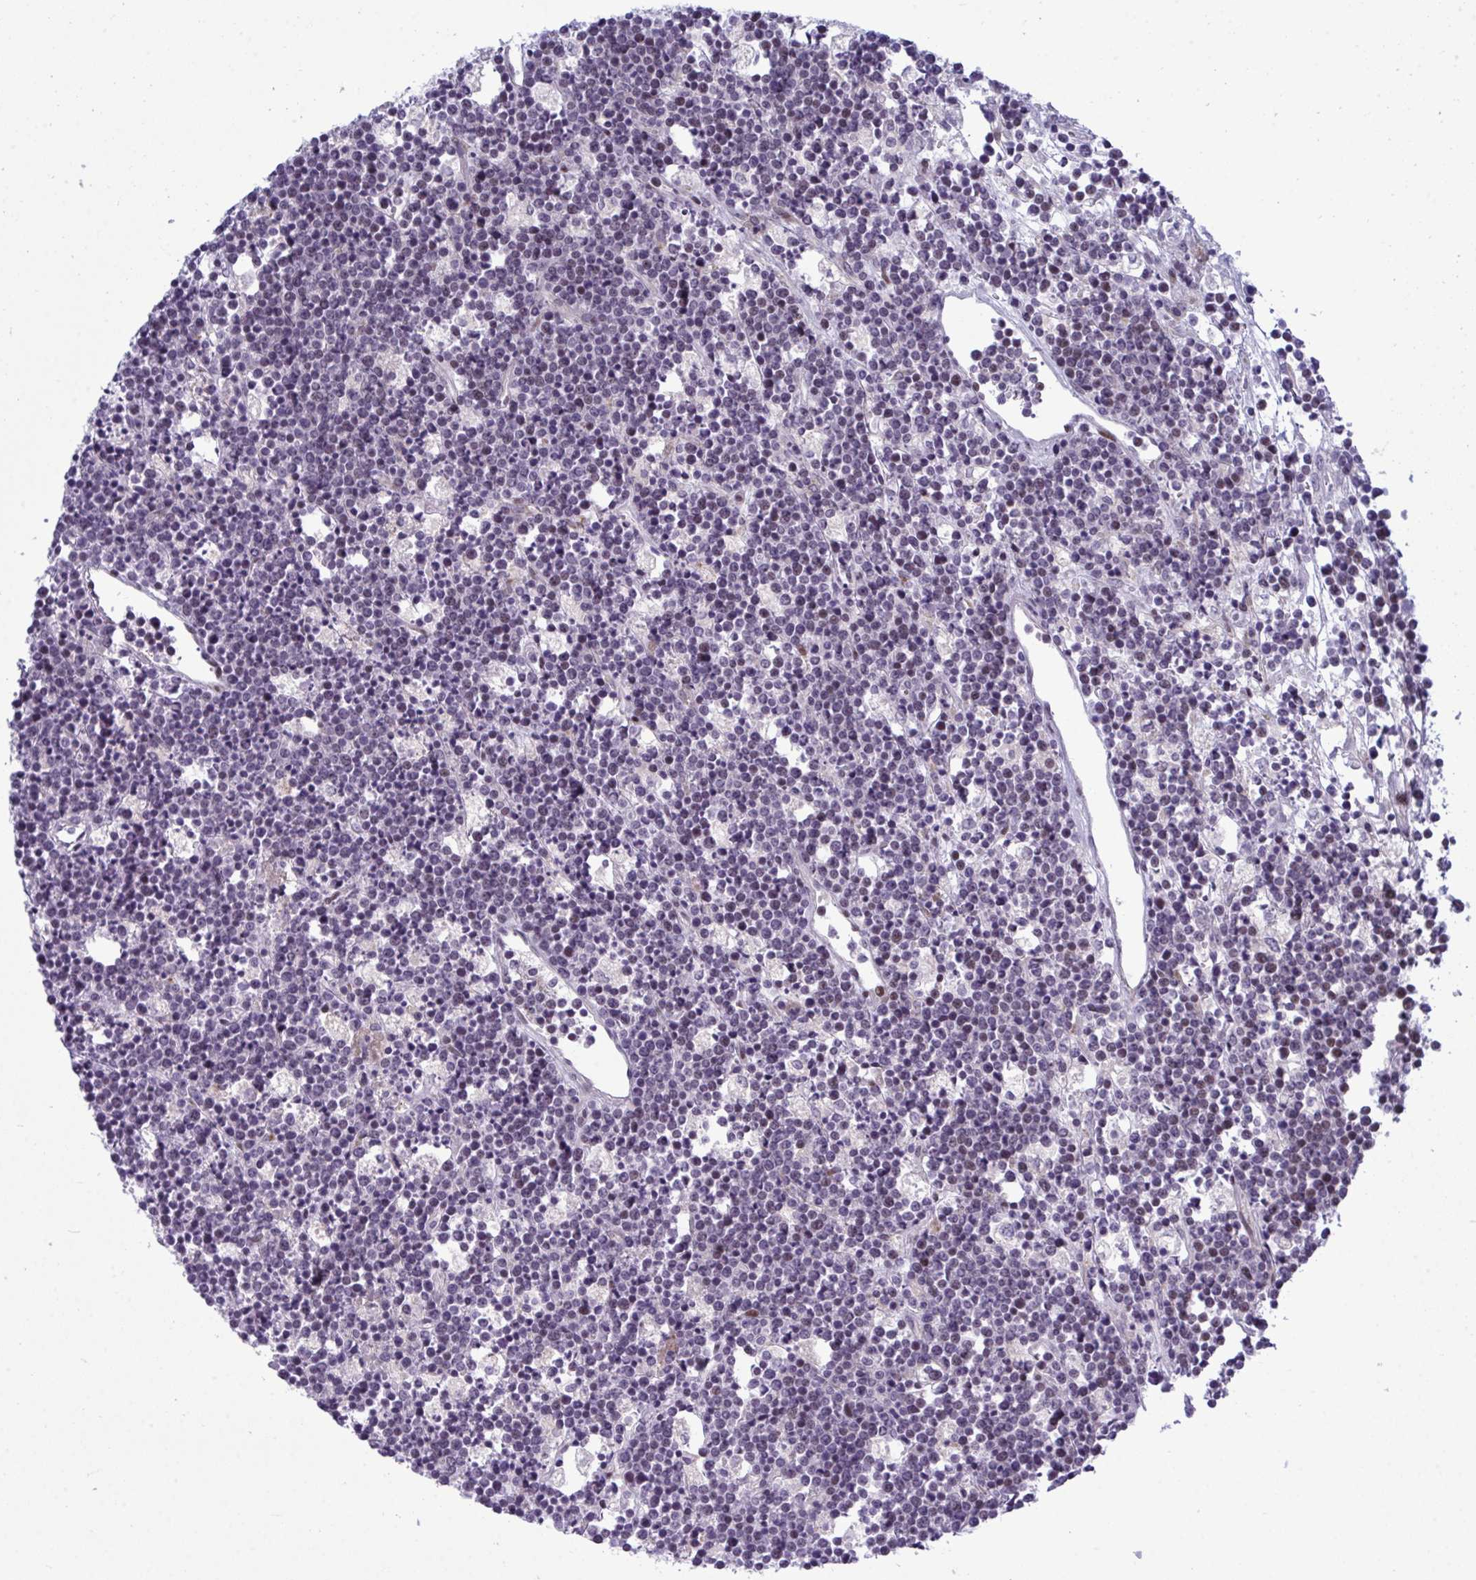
{"staining": {"intensity": "negative", "quantity": "none", "location": "none"}, "tissue": "lymphoma", "cell_type": "Tumor cells", "image_type": "cancer", "snomed": [{"axis": "morphology", "description": "Malignant lymphoma, non-Hodgkin's type, High grade"}, {"axis": "topography", "description": "Ovary"}], "caption": "High-grade malignant lymphoma, non-Hodgkin's type was stained to show a protein in brown. There is no significant staining in tumor cells.", "gene": "TAB1", "patient": {"sex": "female", "age": 56}}